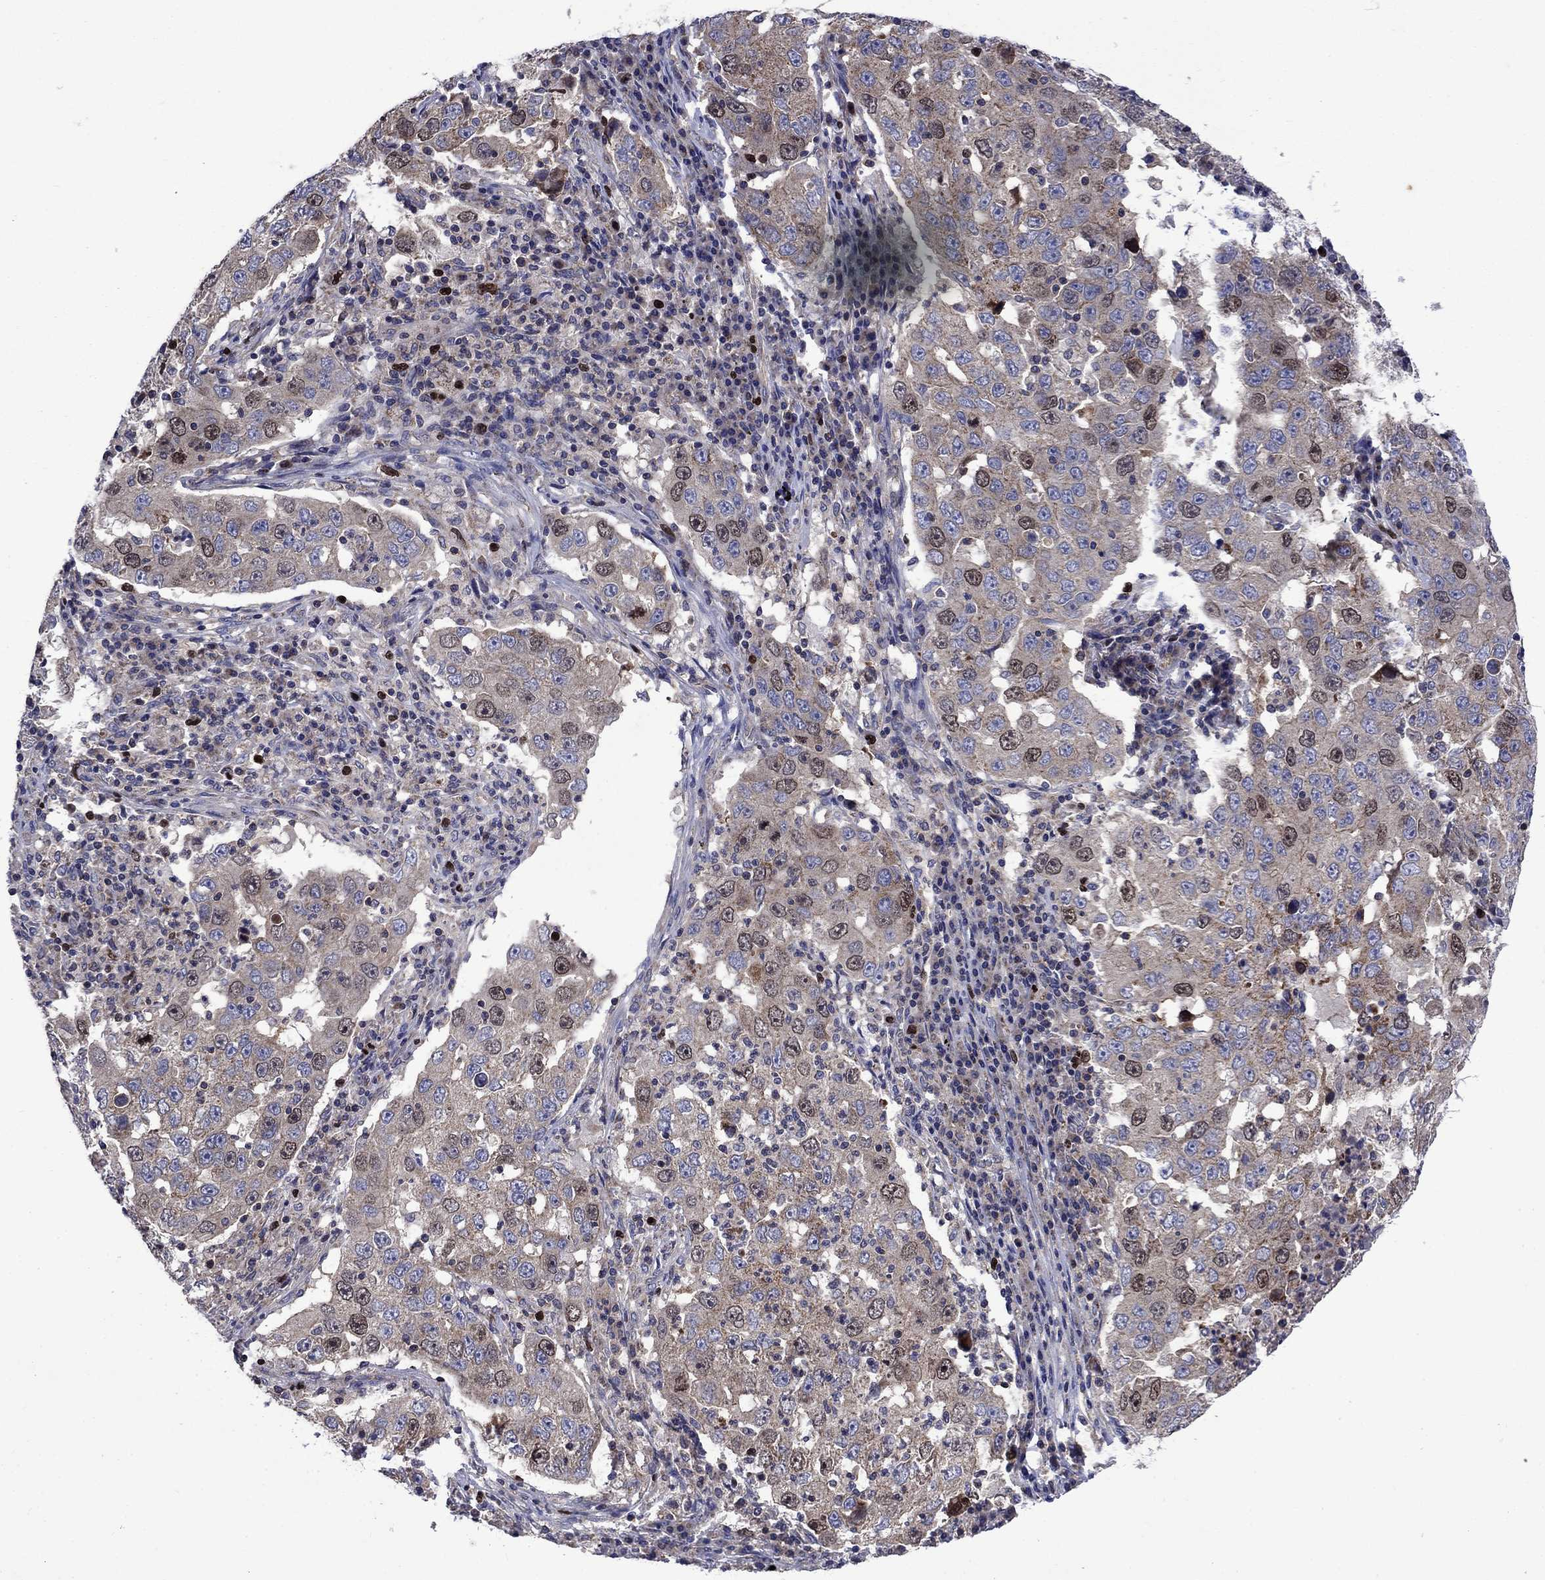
{"staining": {"intensity": "moderate", "quantity": "<25%", "location": "nuclear"}, "tissue": "lung cancer", "cell_type": "Tumor cells", "image_type": "cancer", "snomed": [{"axis": "morphology", "description": "Adenocarcinoma, NOS"}, {"axis": "topography", "description": "Lung"}], "caption": "Brown immunohistochemical staining in human lung adenocarcinoma exhibits moderate nuclear expression in about <25% of tumor cells. The protein is stained brown, and the nuclei are stained in blue (DAB (3,3'-diaminobenzidine) IHC with brightfield microscopy, high magnification).", "gene": "KIF22", "patient": {"sex": "male", "age": 73}}